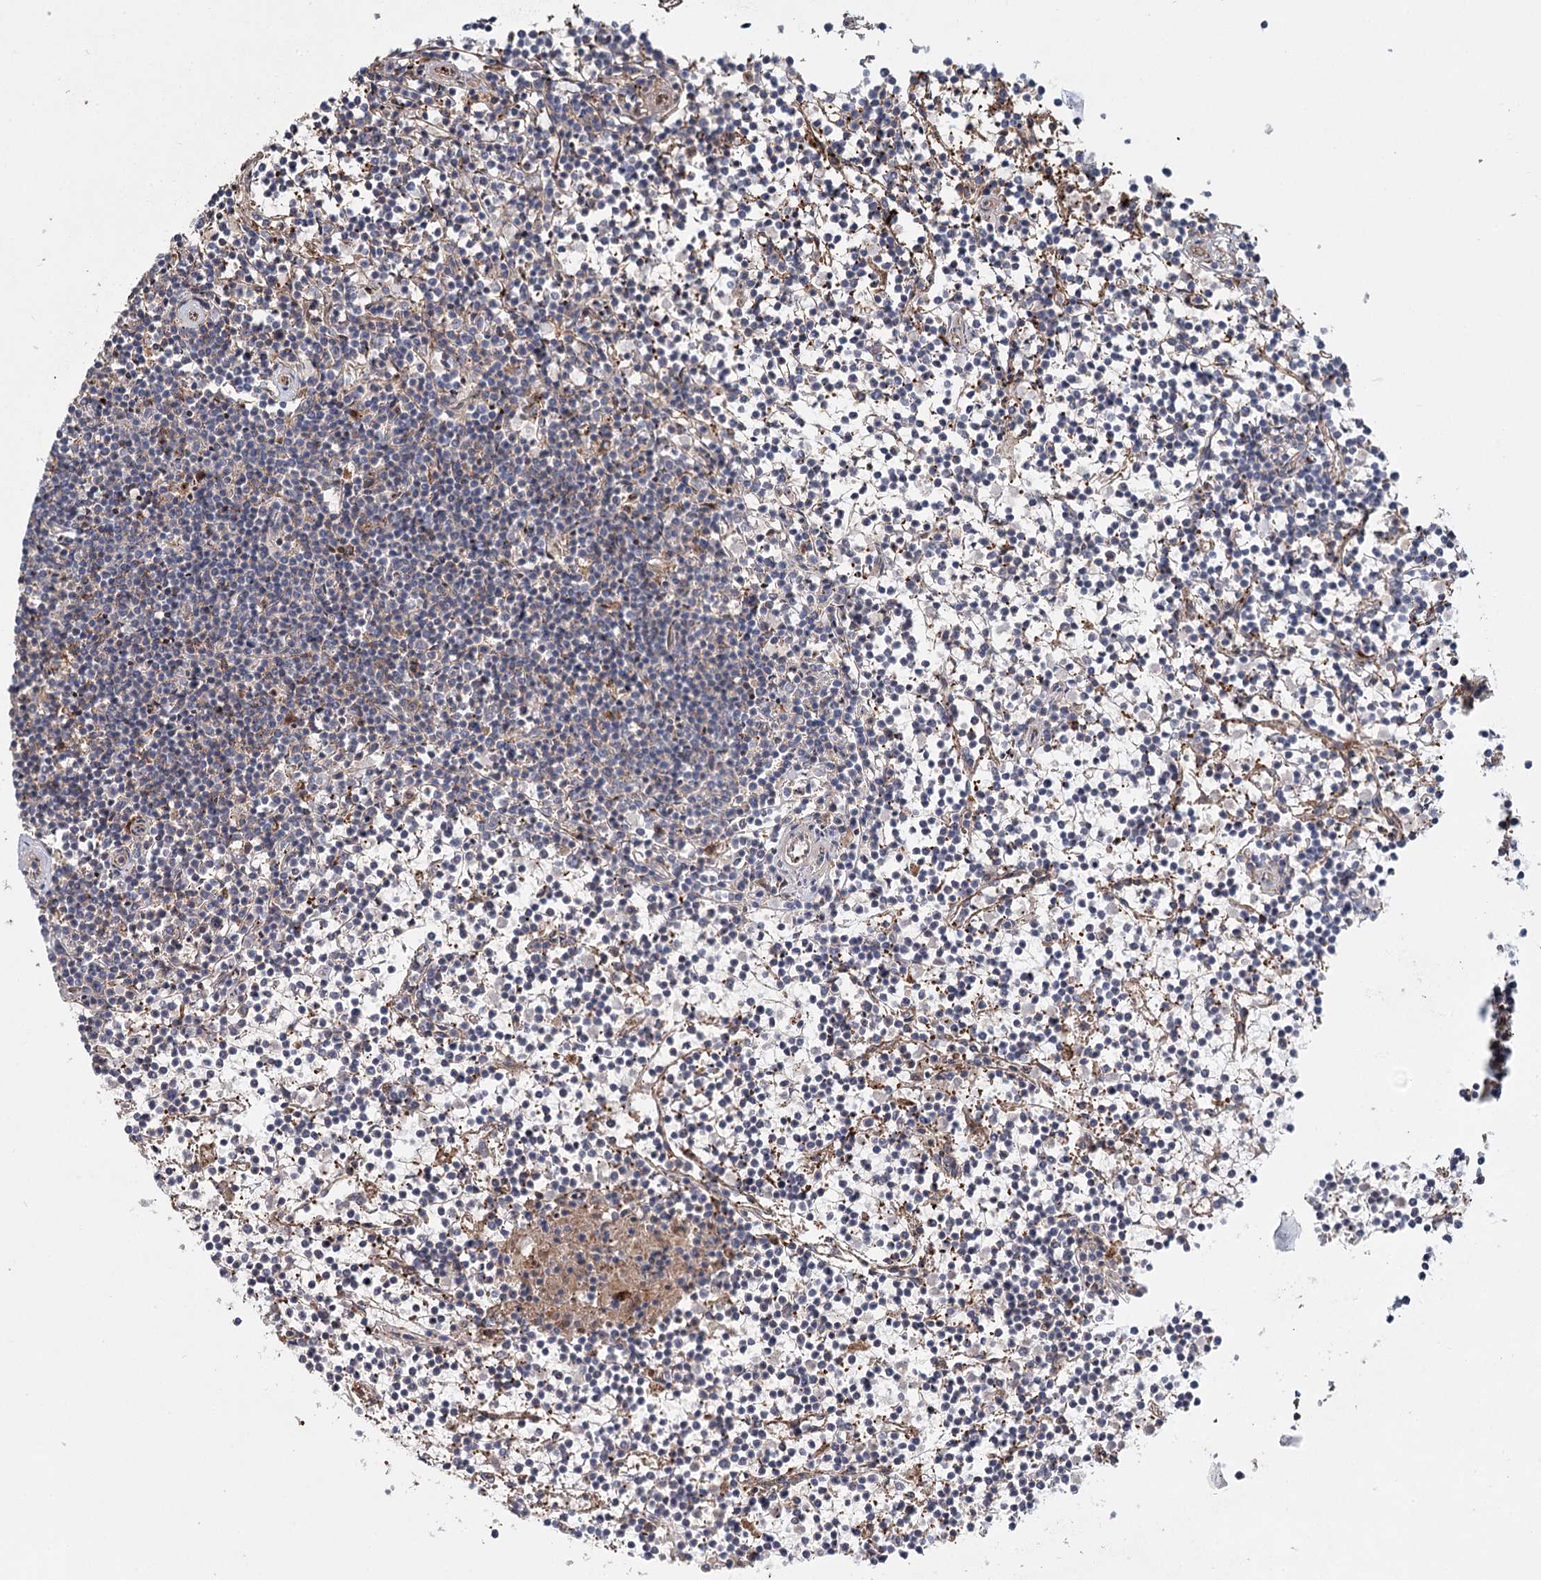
{"staining": {"intensity": "negative", "quantity": "none", "location": "none"}, "tissue": "lymphoma", "cell_type": "Tumor cells", "image_type": "cancer", "snomed": [{"axis": "morphology", "description": "Malignant lymphoma, non-Hodgkin's type, Low grade"}, {"axis": "topography", "description": "Spleen"}], "caption": "There is no significant staining in tumor cells of lymphoma.", "gene": "ALKBH8", "patient": {"sex": "female", "age": 19}}